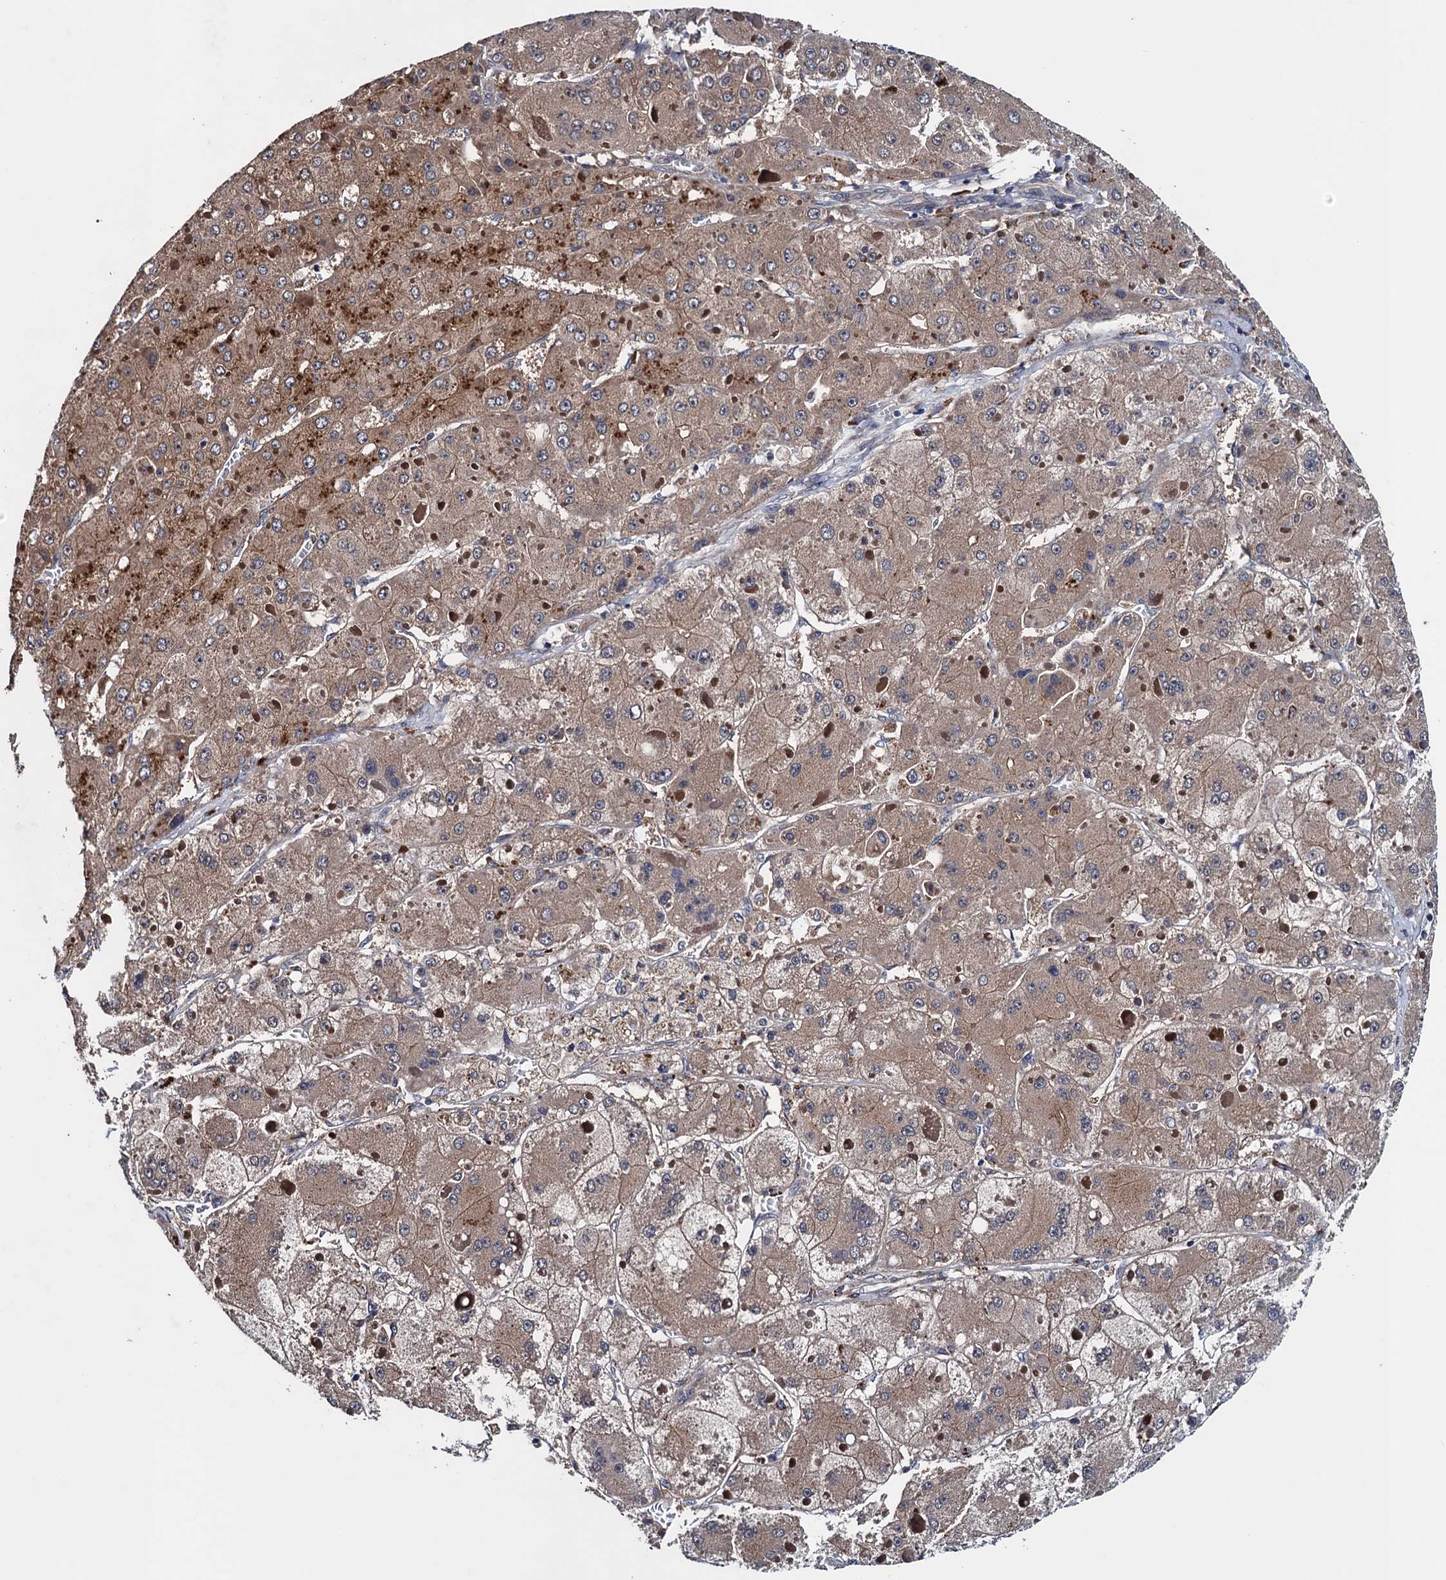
{"staining": {"intensity": "weak", "quantity": ">75%", "location": "cytoplasmic/membranous"}, "tissue": "liver cancer", "cell_type": "Tumor cells", "image_type": "cancer", "snomed": [{"axis": "morphology", "description": "Carcinoma, Hepatocellular, NOS"}, {"axis": "topography", "description": "Liver"}], "caption": "The immunohistochemical stain labels weak cytoplasmic/membranous expression in tumor cells of liver hepatocellular carcinoma tissue.", "gene": "BLTP3B", "patient": {"sex": "female", "age": 73}}